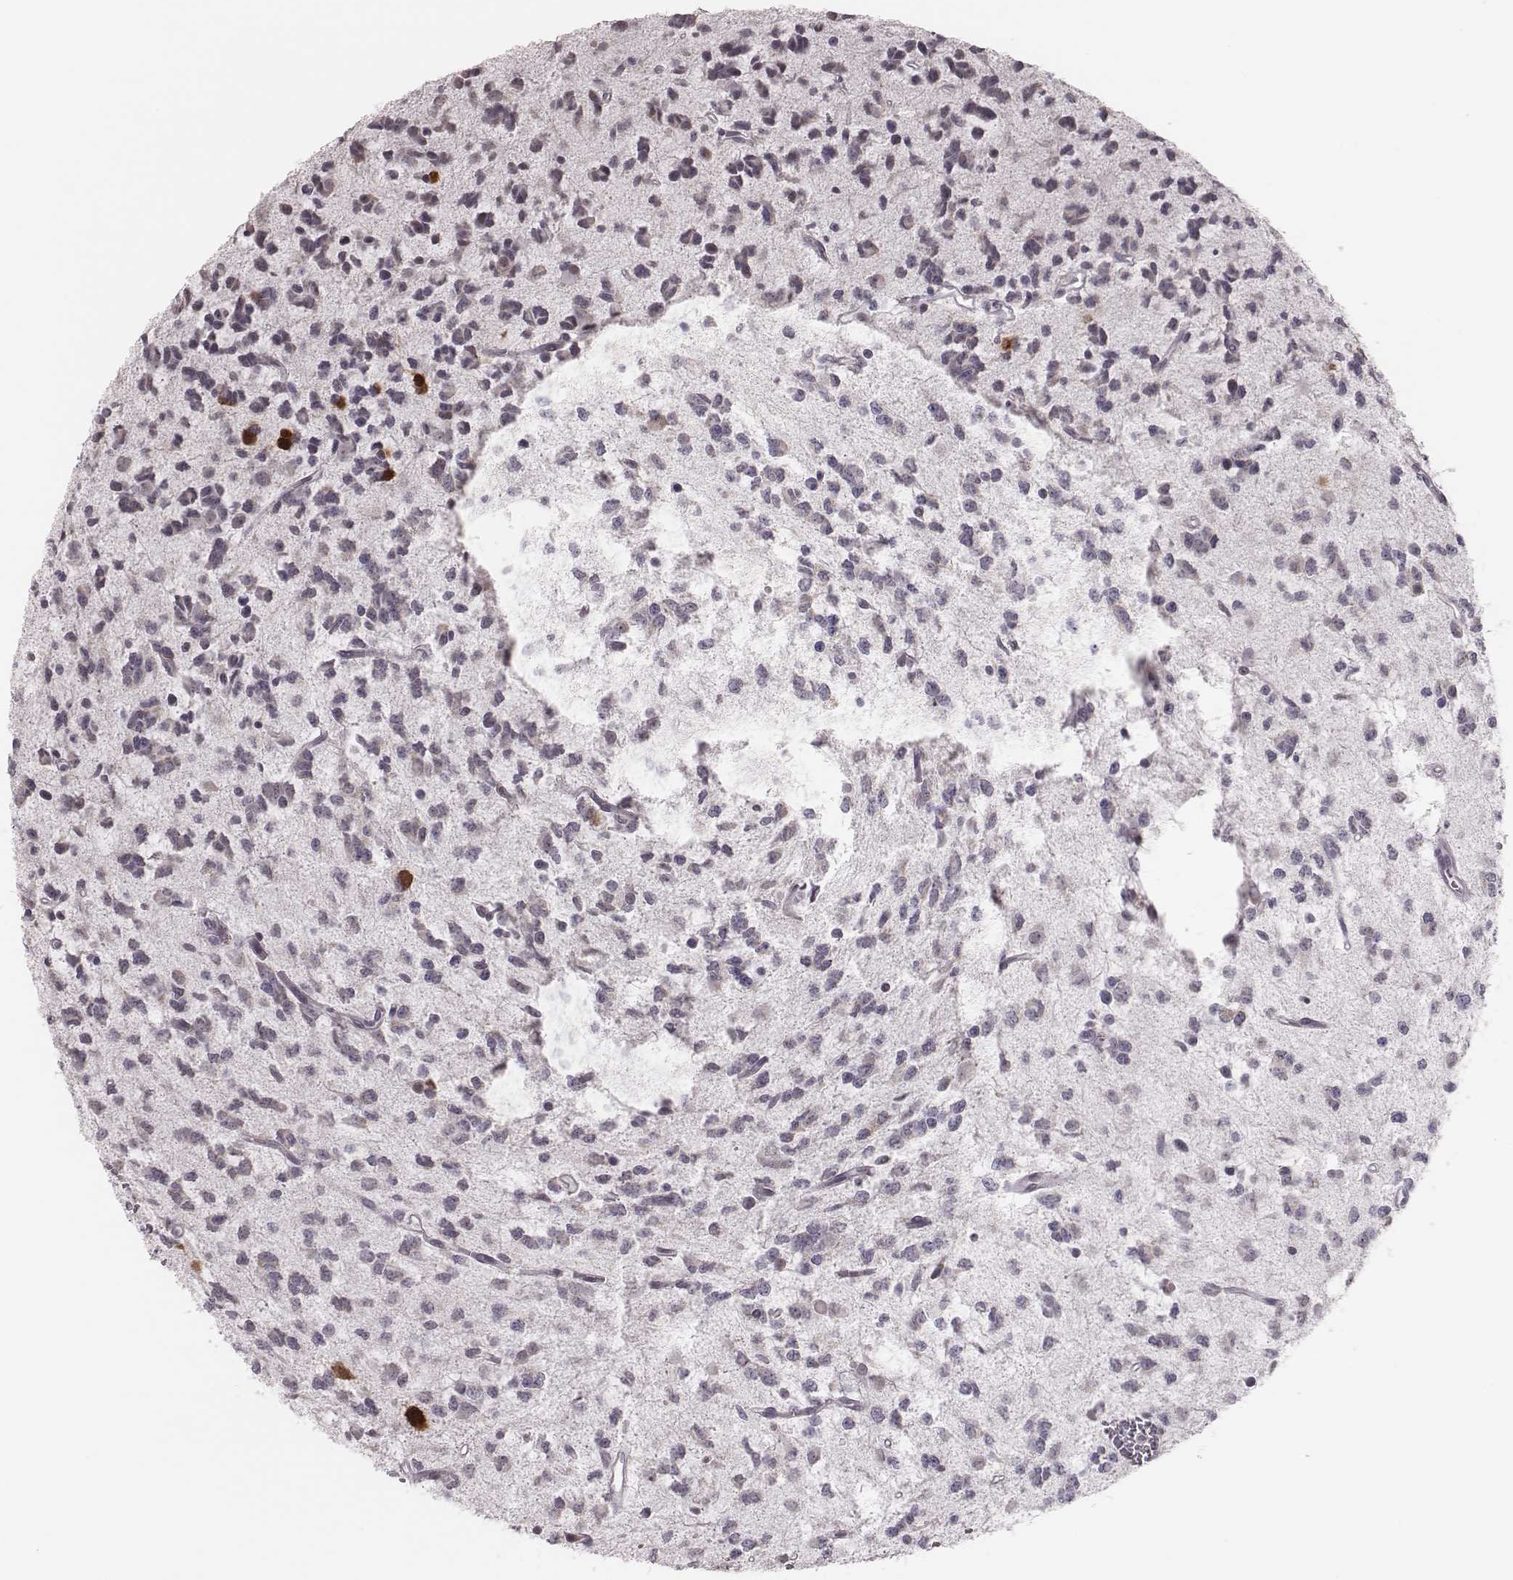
{"staining": {"intensity": "negative", "quantity": "none", "location": "none"}, "tissue": "glioma", "cell_type": "Tumor cells", "image_type": "cancer", "snomed": [{"axis": "morphology", "description": "Glioma, malignant, Low grade"}, {"axis": "topography", "description": "Brain"}], "caption": "Tumor cells are negative for protein expression in human glioma.", "gene": "PBK", "patient": {"sex": "female", "age": 45}}